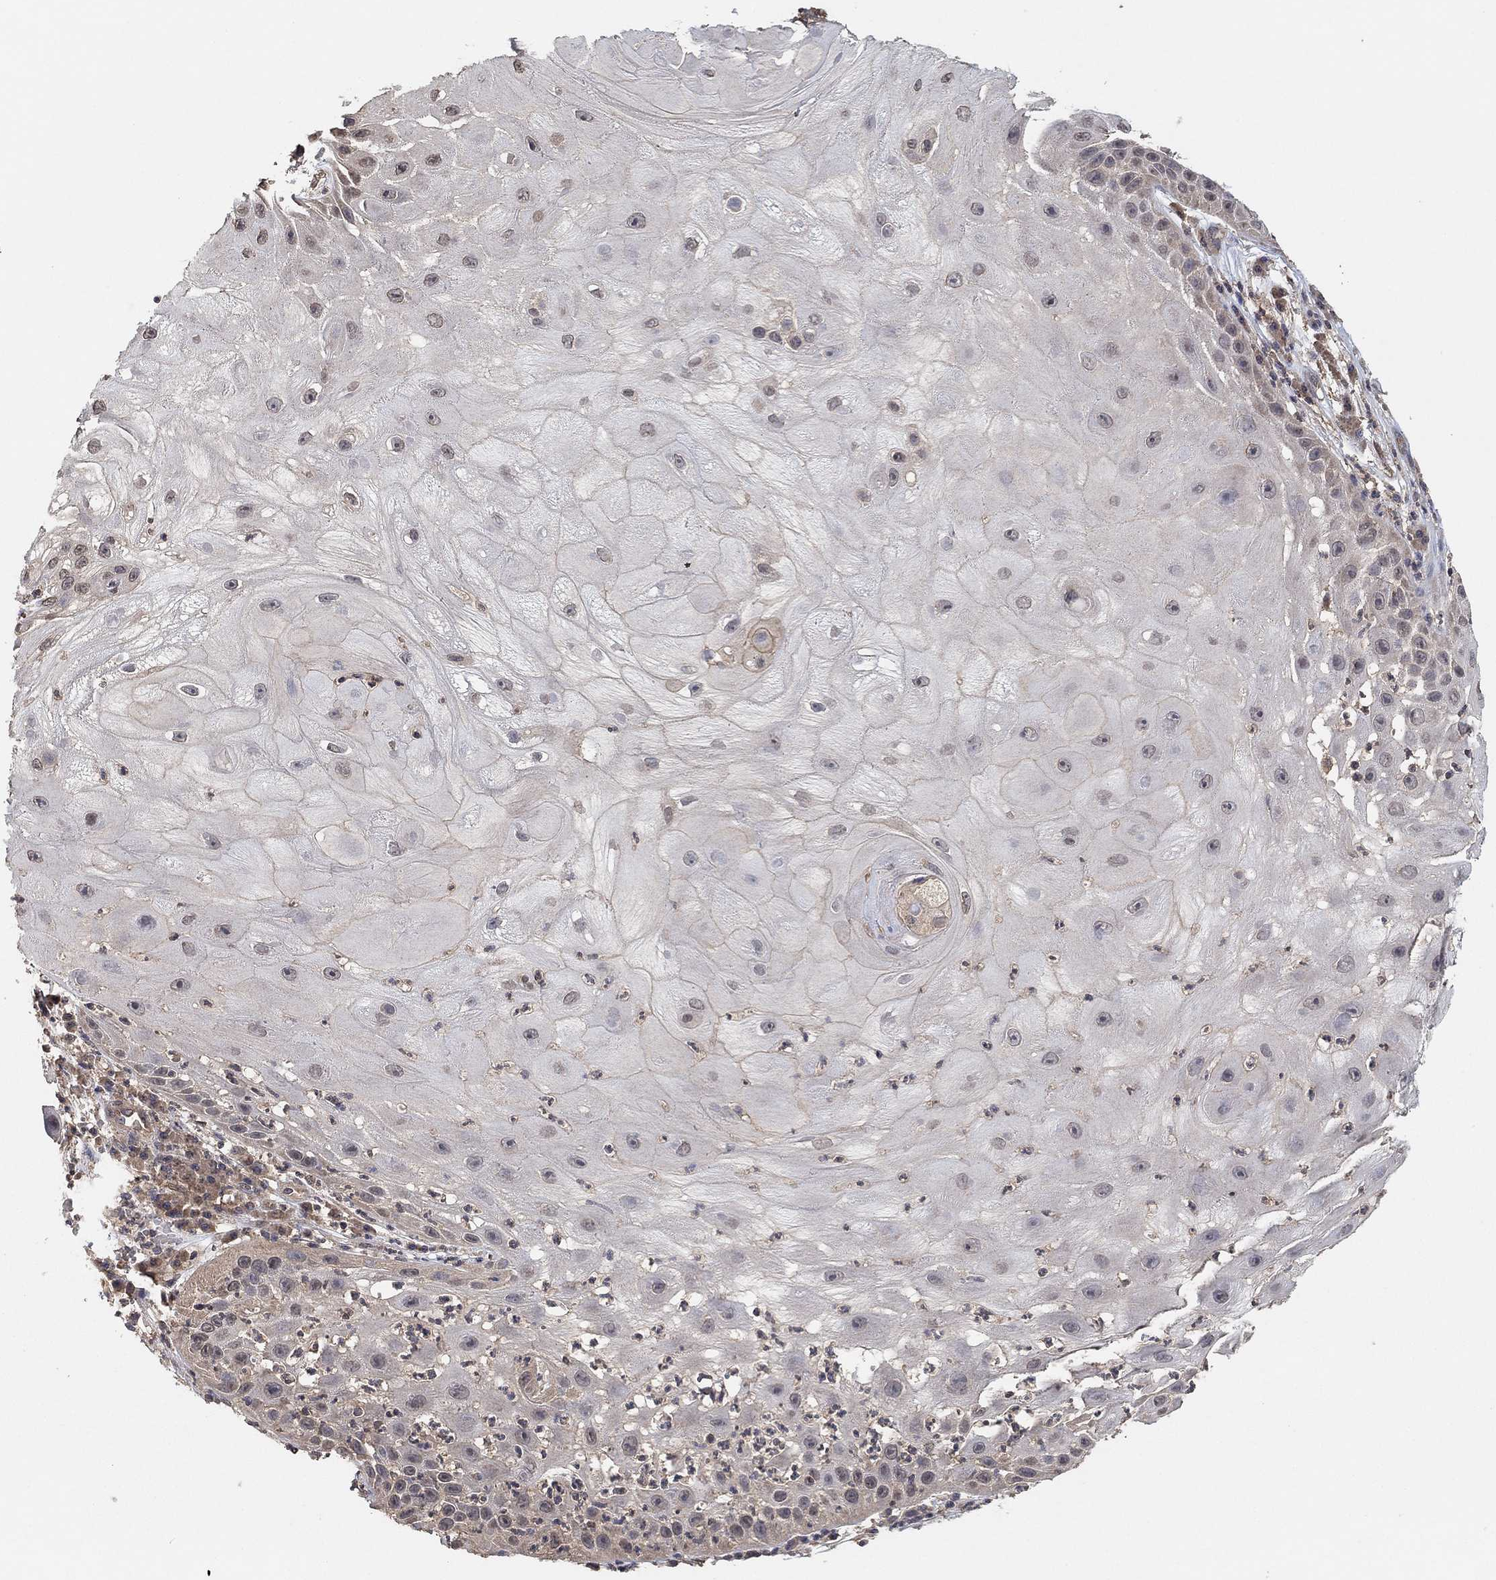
{"staining": {"intensity": "weak", "quantity": "<25%", "location": "cytoplasmic/membranous"}, "tissue": "skin cancer", "cell_type": "Tumor cells", "image_type": "cancer", "snomed": [{"axis": "morphology", "description": "Normal tissue, NOS"}, {"axis": "morphology", "description": "Squamous cell carcinoma, NOS"}, {"axis": "topography", "description": "Skin"}], "caption": "The photomicrograph displays no staining of tumor cells in skin cancer.", "gene": "CCDC43", "patient": {"sex": "male", "age": 79}}